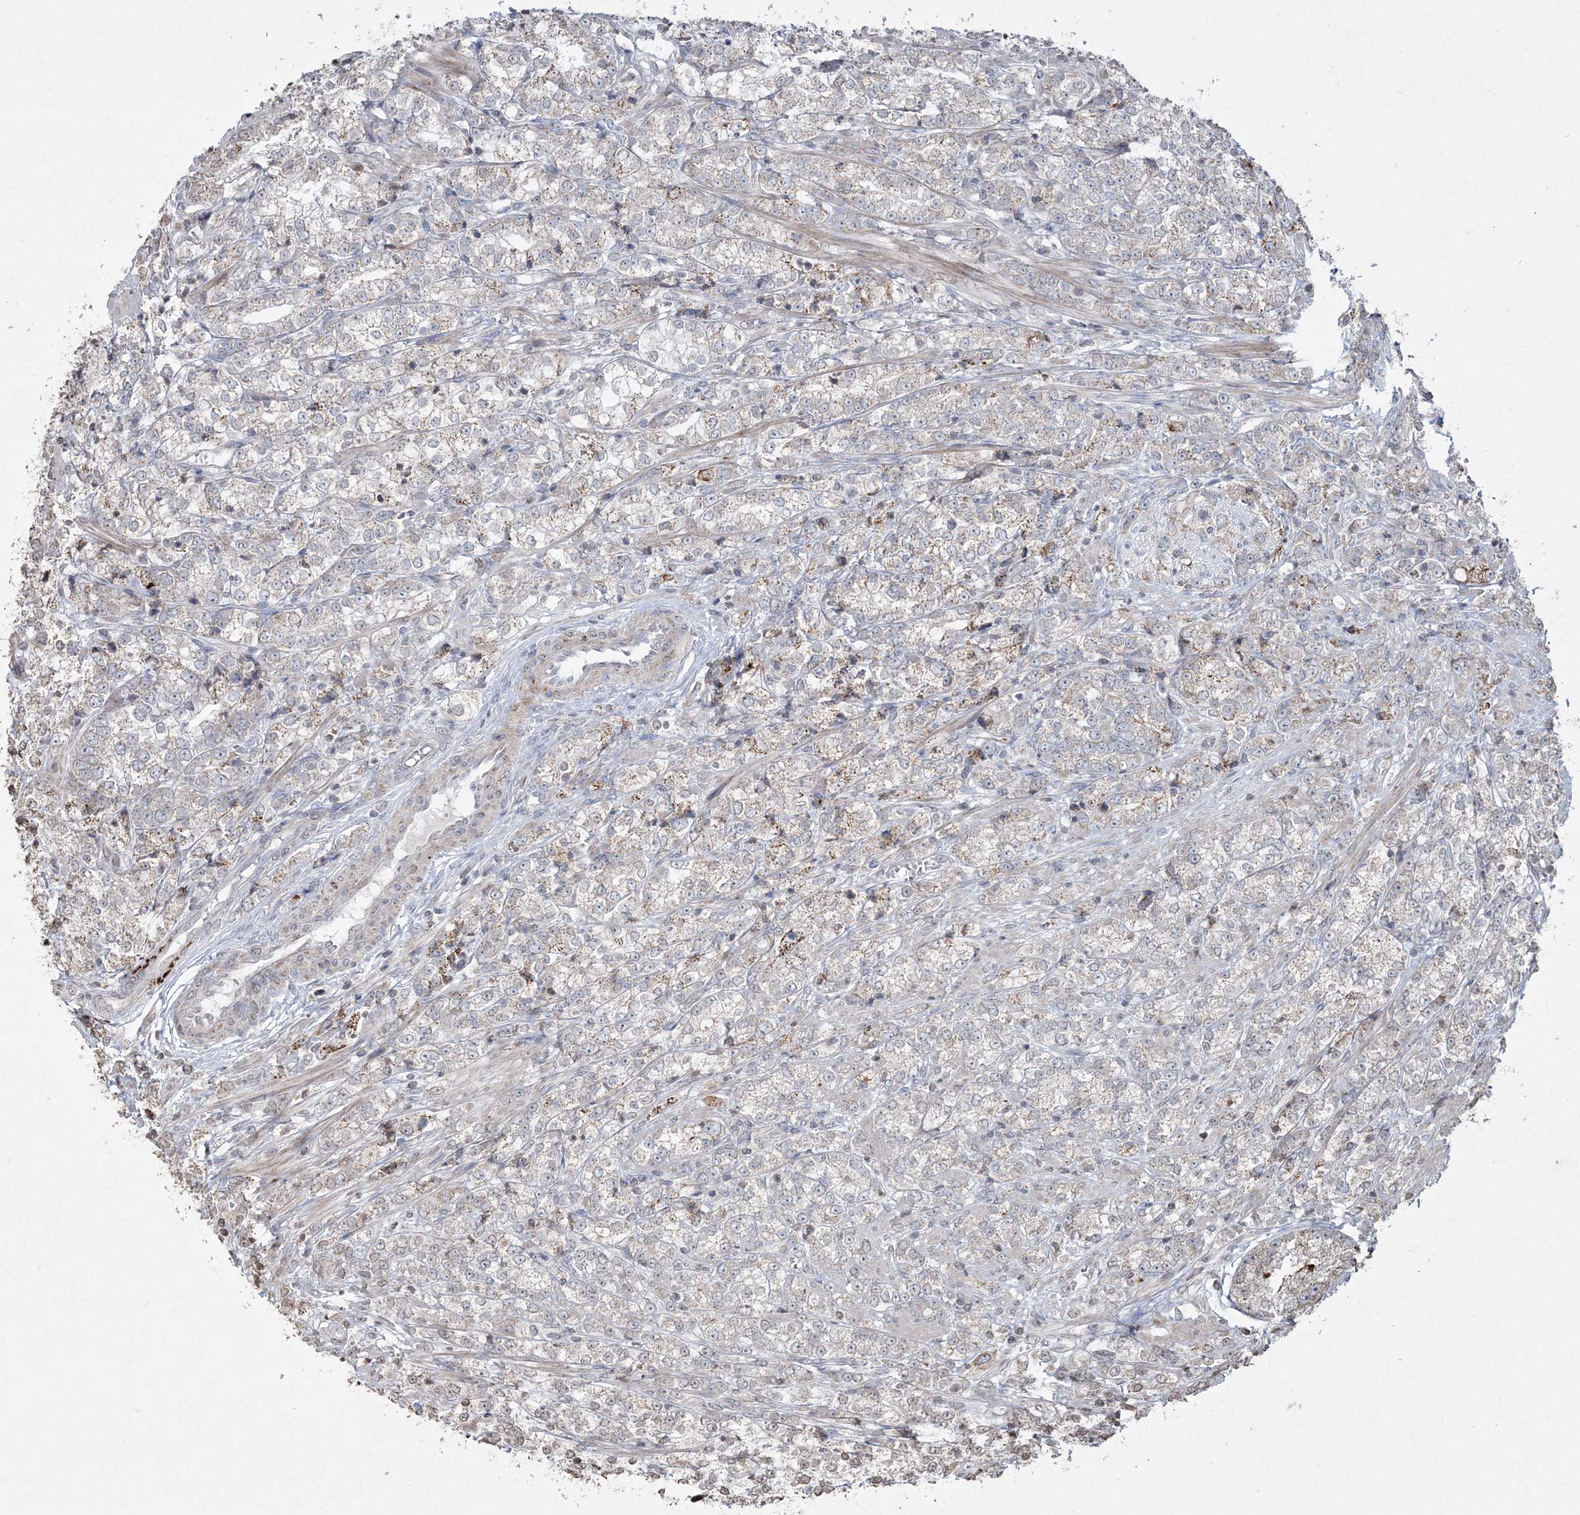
{"staining": {"intensity": "weak", "quantity": "25%-75%", "location": "cytoplasmic/membranous"}, "tissue": "prostate cancer", "cell_type": "Tumor cells", "image_type": "cancer", "snomed": [{"axis": "morphology", "description": "Adenocarcinoma, High grade"}, {"axis": "topography", "description": "Prostate"}], "caption": "Immunohistochemistry of human high-grade adenocarcinoma (prostate) demonstrates low levels of weak cytoplasmic/membranous staining in about 25%-75% of tumor cells.", "gene": "TTC7A", "patient": {"sex": "male", "age": 69}}